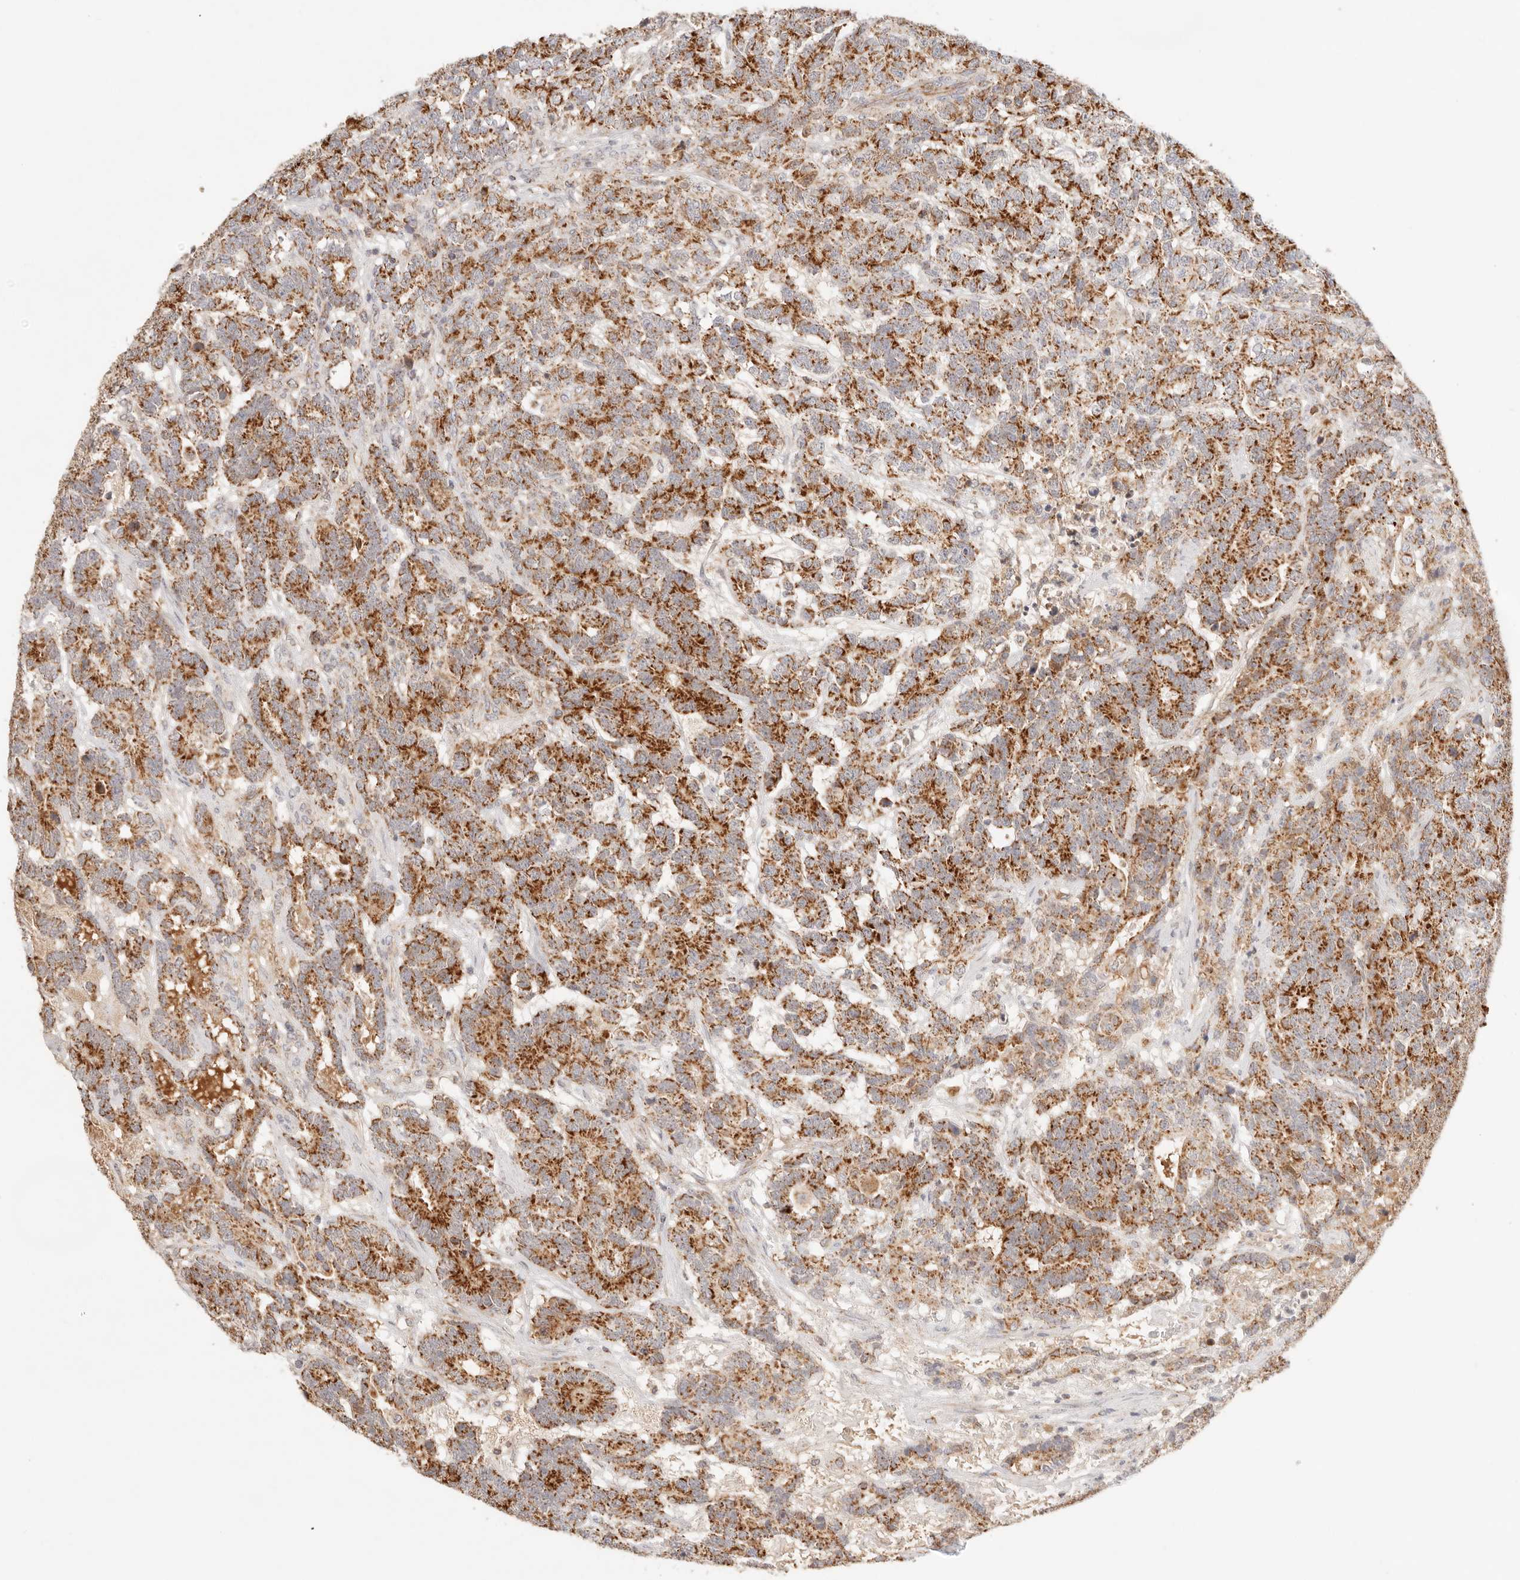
{"staining": {"intensity": "strong", "quantity": ">75%", "location": "cytoplasmic/membranous"}, "tissue": "testis cancer", "cell_type": "Tumor cells", "image_type": "cancer", "snomed": [{"axis": "morphology", "description": "Carcinoma, Embryonal, NOS"}, {"axis": "topography", "description": "Testis"}], "caption": "A histopathology image of human testis embryonal carcinoma stained for a protein exhibits strong cytoplasmic/membranous brown staining in tumor cells. The staining is performed using DAB brown chromogen to label protein expression. The nuclei are counter-stained blue using hematoxylin.", "gene": "COA6", "patient": {"sex": "male", "age": 26}}